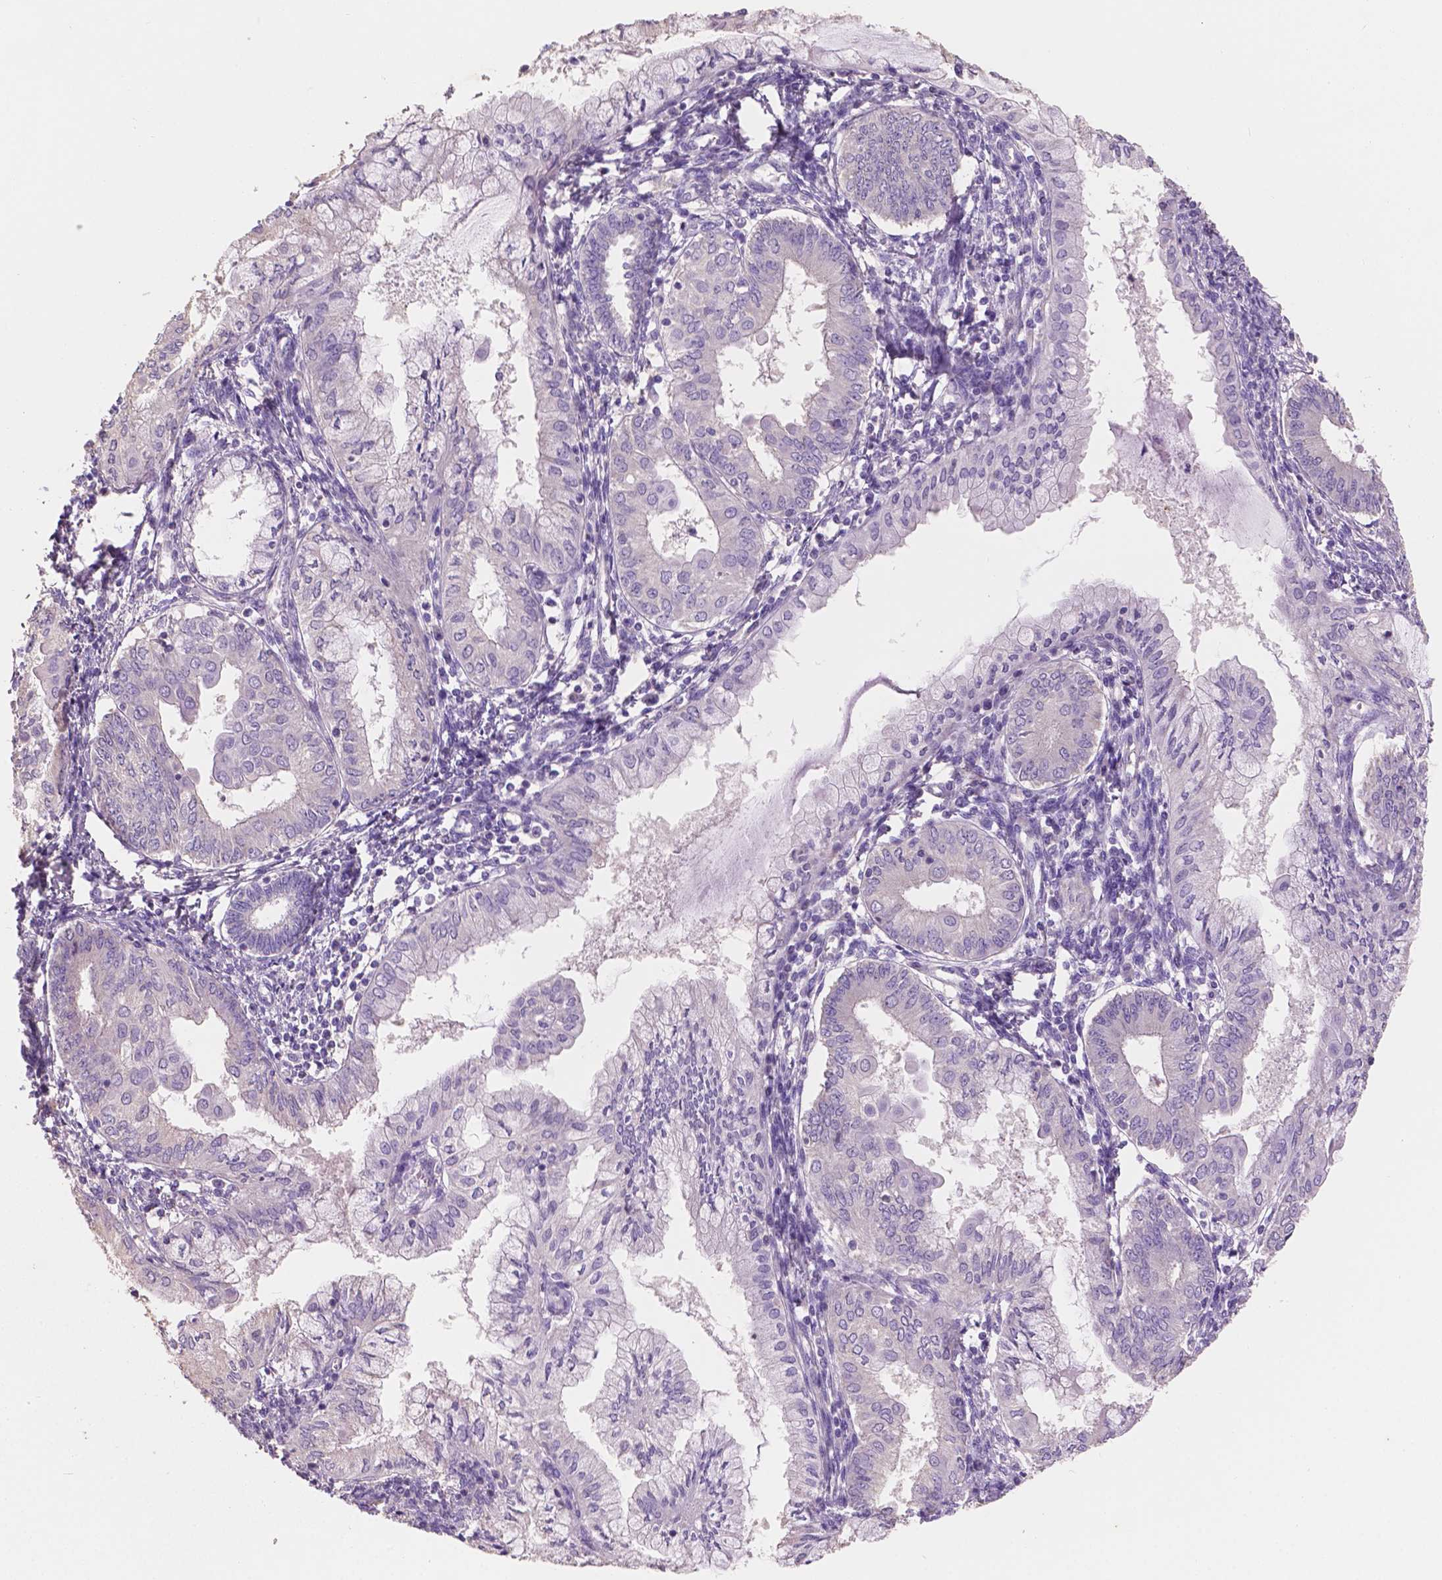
{"staining": {"intensity": "negative", "quantity": "none", "location": "none"}, "tissue": "endometrial cancer", "cell_type": "Tumor cells", "image_type": "cancer", "snomed": [{"axis": "morphology", "description": "Adenocarcinoma, NOS"}, {"axis": "topography", "description": "Endometrium"}], "caption": "Immunohistochemical staining of endometrial cancer (adenocarcinoma) exhibits no significant expression in tumor cells.", "gene": "SBSN", "patient": {"sex": "female", "age": 68}}